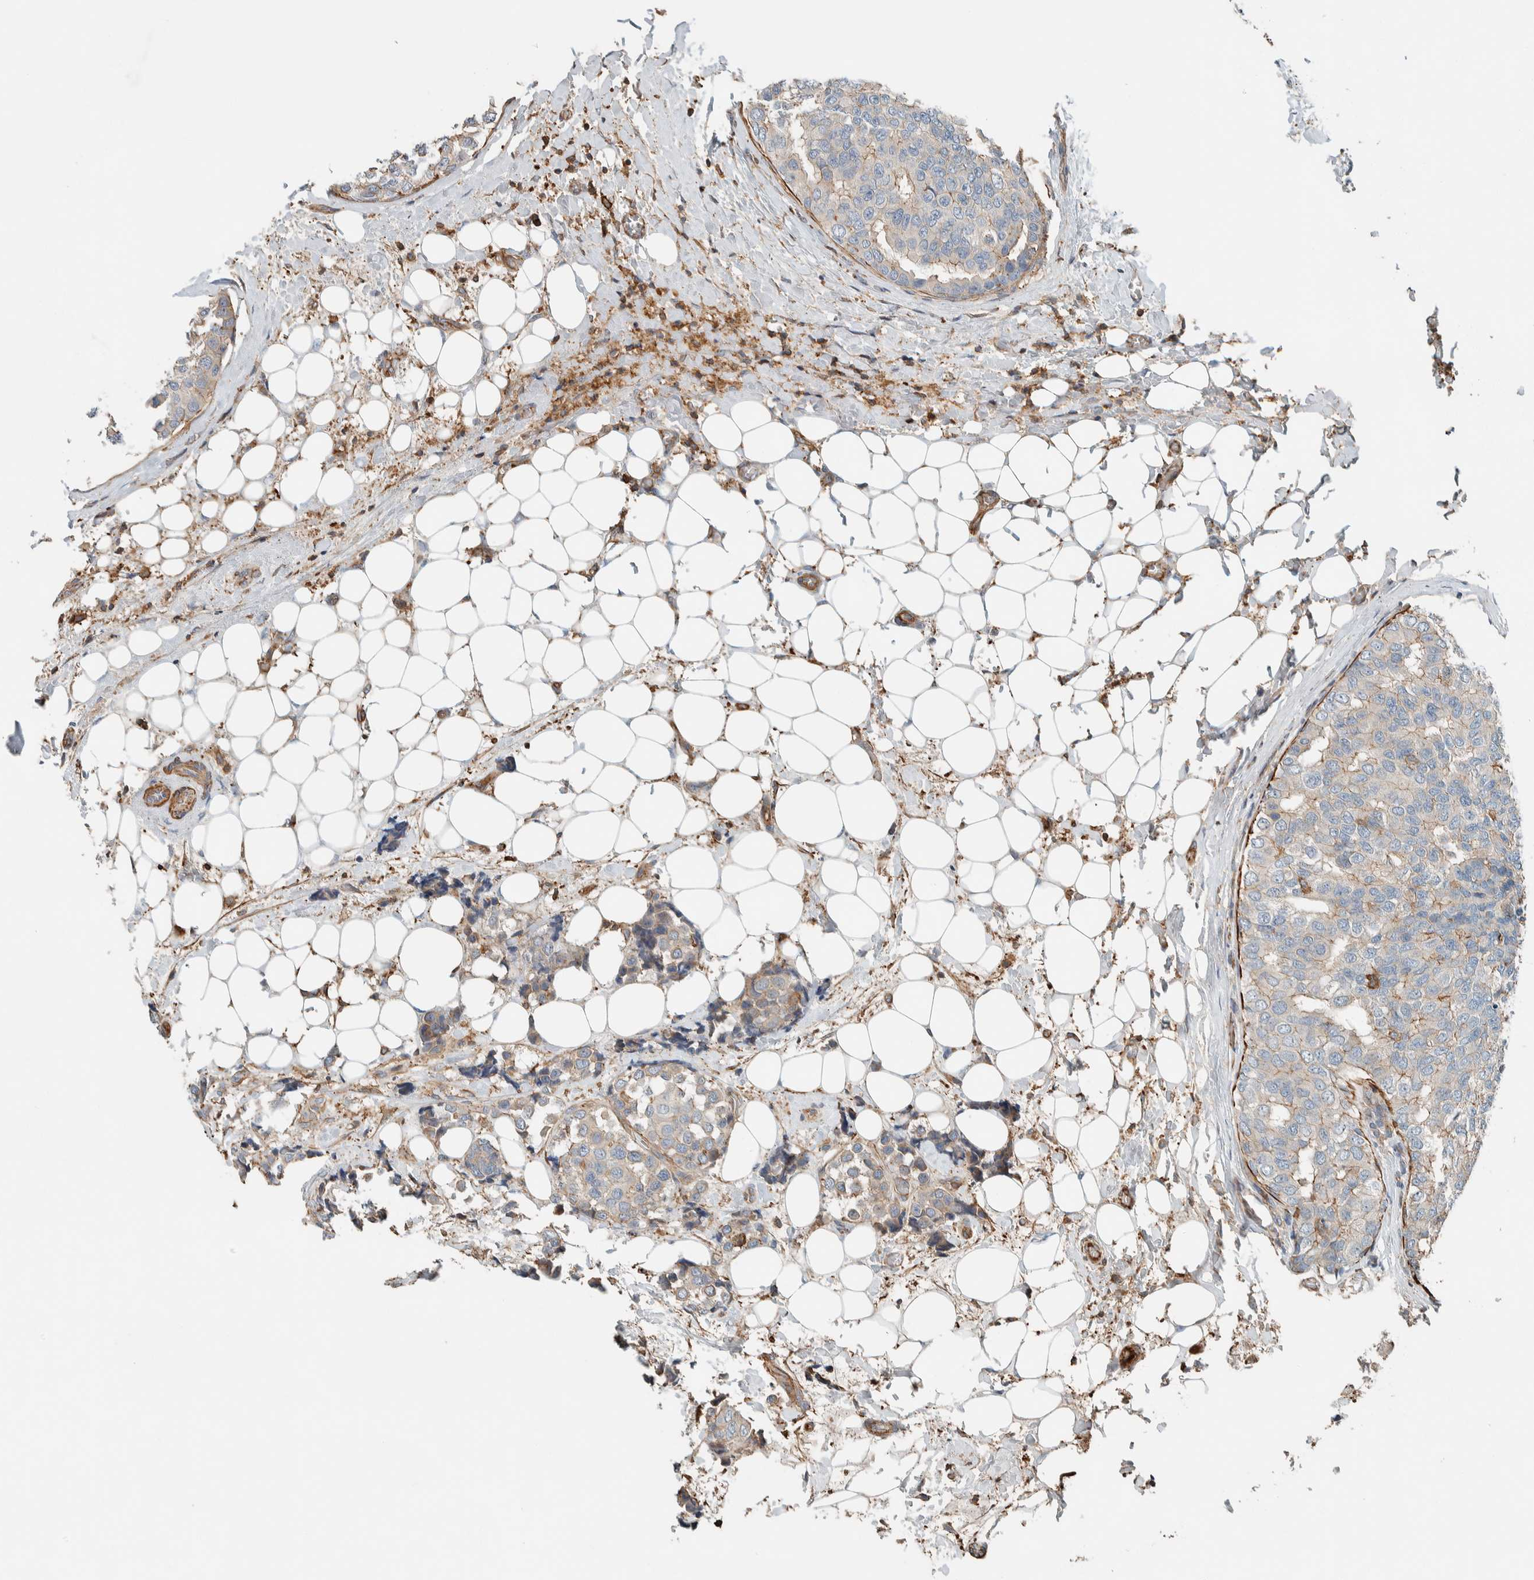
{"staining": {"intensity": "negative", "quantity": "none", "location": "none"}, "tissue": "breast cancer", "cell_type": "Tumor cells", "image_type": "cancer", "snomed": [{"axis": "morphology", "description": "Normal tissue, NOS"}, {"axis": "morphology", "description": "Duct carcinoma"}, {"axis": "topography", "description": "Breast"}], "caption": "Tumor cells are negative for protein expression in human breast invasive ductal carcinoma. (Brightfield microscopy of DAB immunohistochemistry at high magnification).", "gene": "CTBP2", "patient": {"sex": "female", "age": 43}}